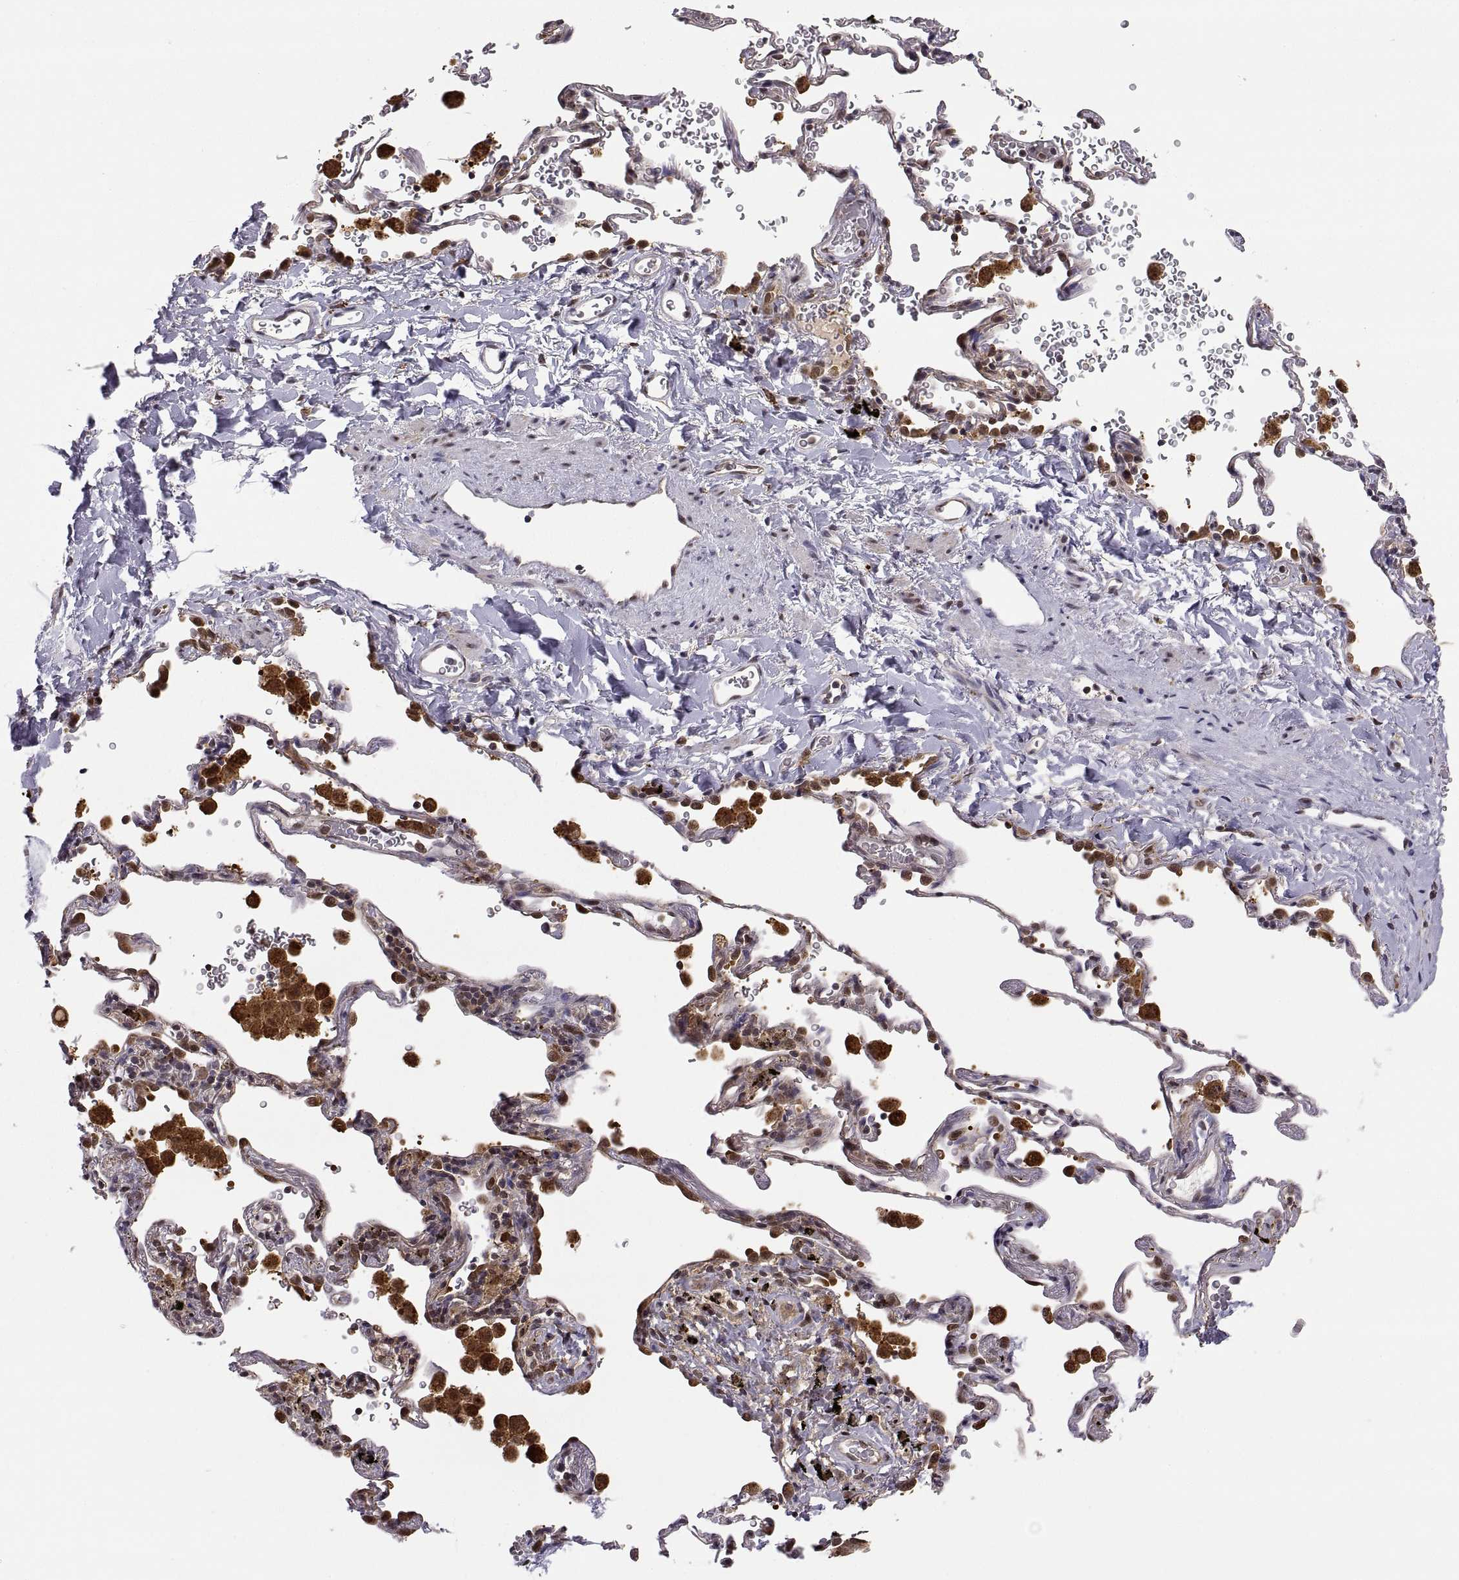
{"staining": {"intensity": "weak", "quantity": ">75%", "location": "nuclear"}, "tissue": "soft tissue", "cell_type": "Chondrocytes", "image_type": "normal", "snomed": [{"axis": "morphology", "description": "Normal tissue, NOS"}, {"axis": "morphology", "description": "Adenocarcinoma, NOS"}, {"axis": "topography", "description": "Cartilage tissue"}, {"axis": "topography", "description": "Lung"}], "caption": "Immunohistochemical staining of unremarkable soft tissue exhibits >75% levels of weak nuclear protein positivity in about >75% of chondrocytes. (DAB (3,3'-diaminobenzidine) IHC, brown staining for protein, blue staining for nuclei).", "gene": "PSMC2", "patient": {"sex": "male", "age": 59}}